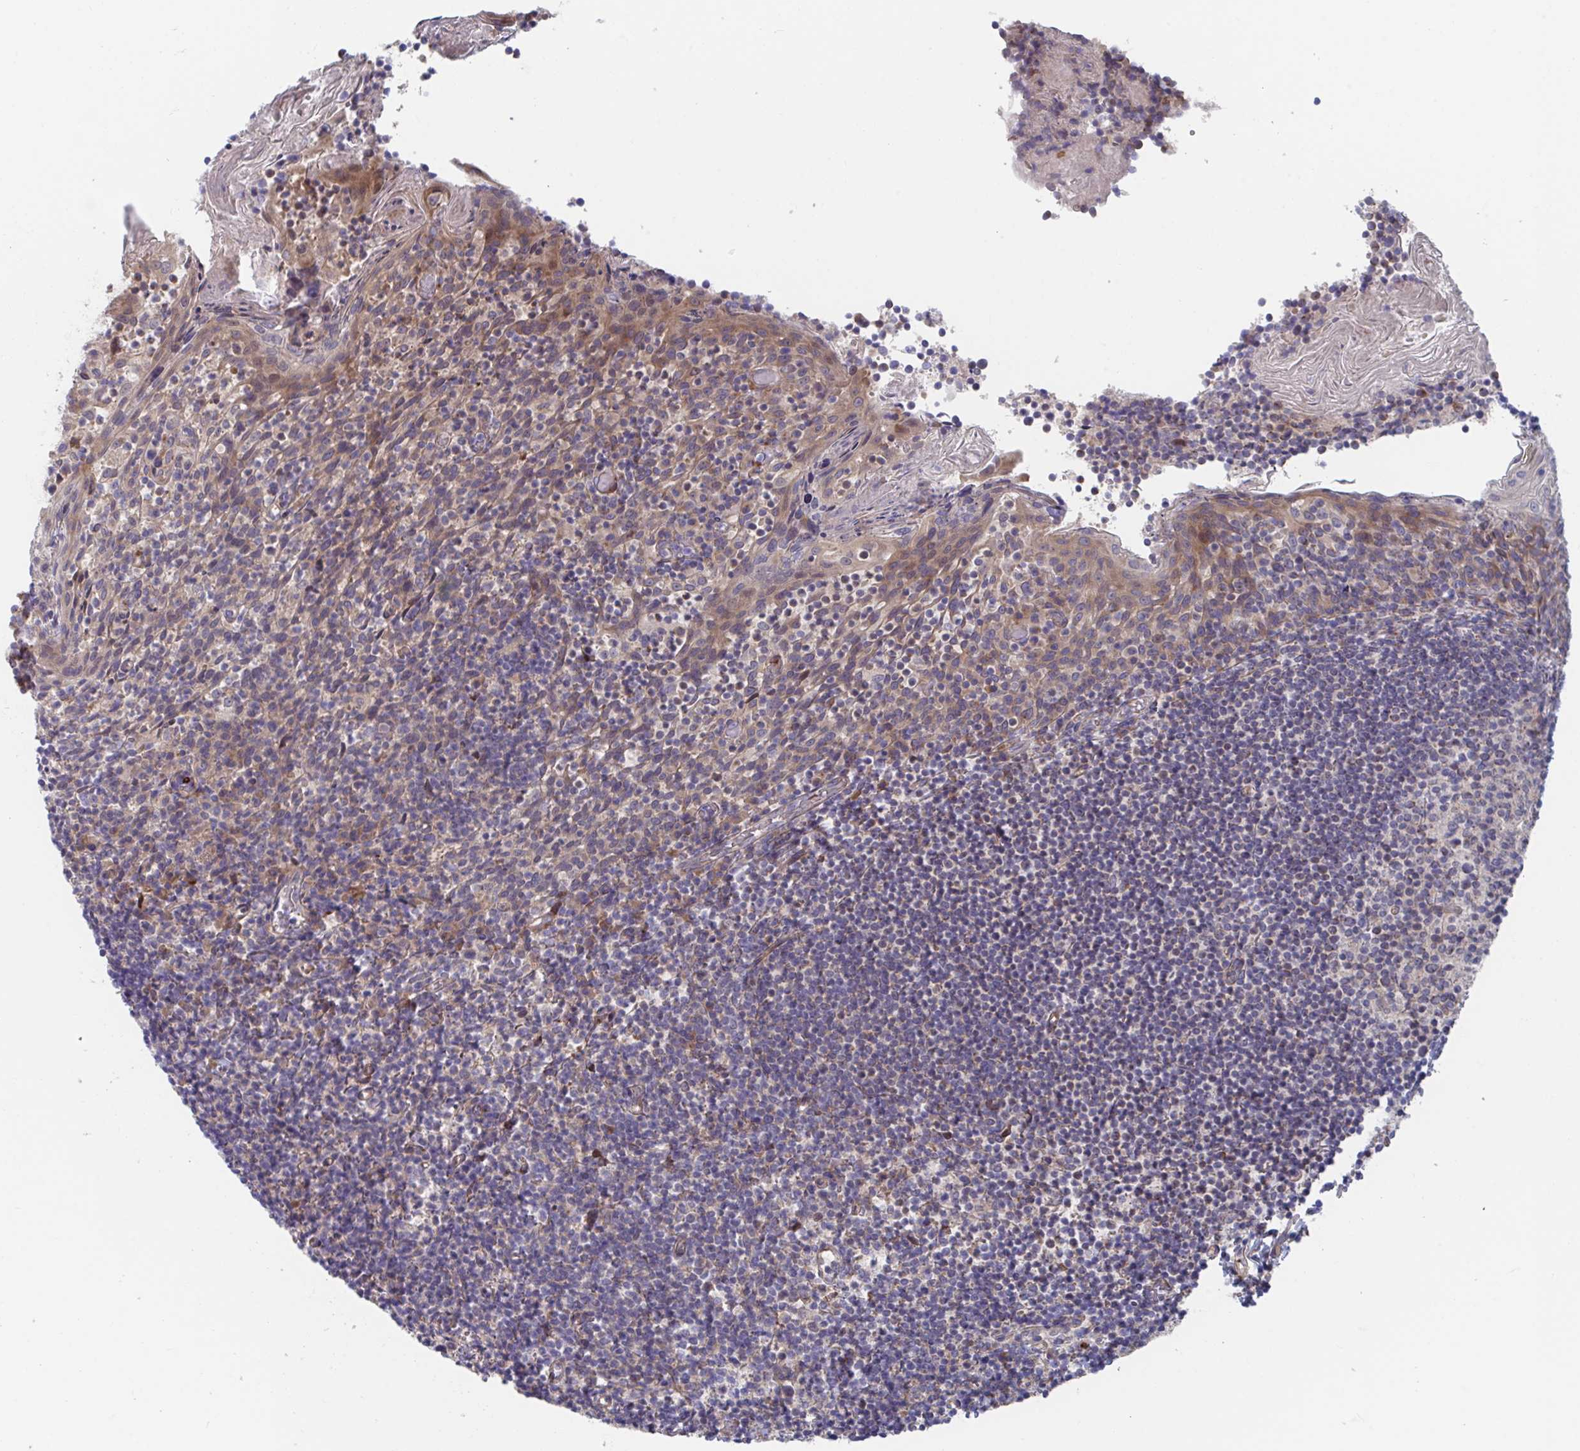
{"staining": {"intensity": "negative", "quantity": "none", "location": "none"}, "tissue": "tonsil", "cell_type": "Germinal center cells", "image_type": "normal", "snomed": [{"axis": "morphology", "description": "Normal tissue, NOS"}, {"axis": "topography", "description": "Tonsil"}], "caption": "High power microscopy histopathology image of an IHC histopathology image of normal tonsil, revealing no significant staining in germinal center cells.", "gene": "FJX1", "patient": {"sex": "female", "age": 10}}